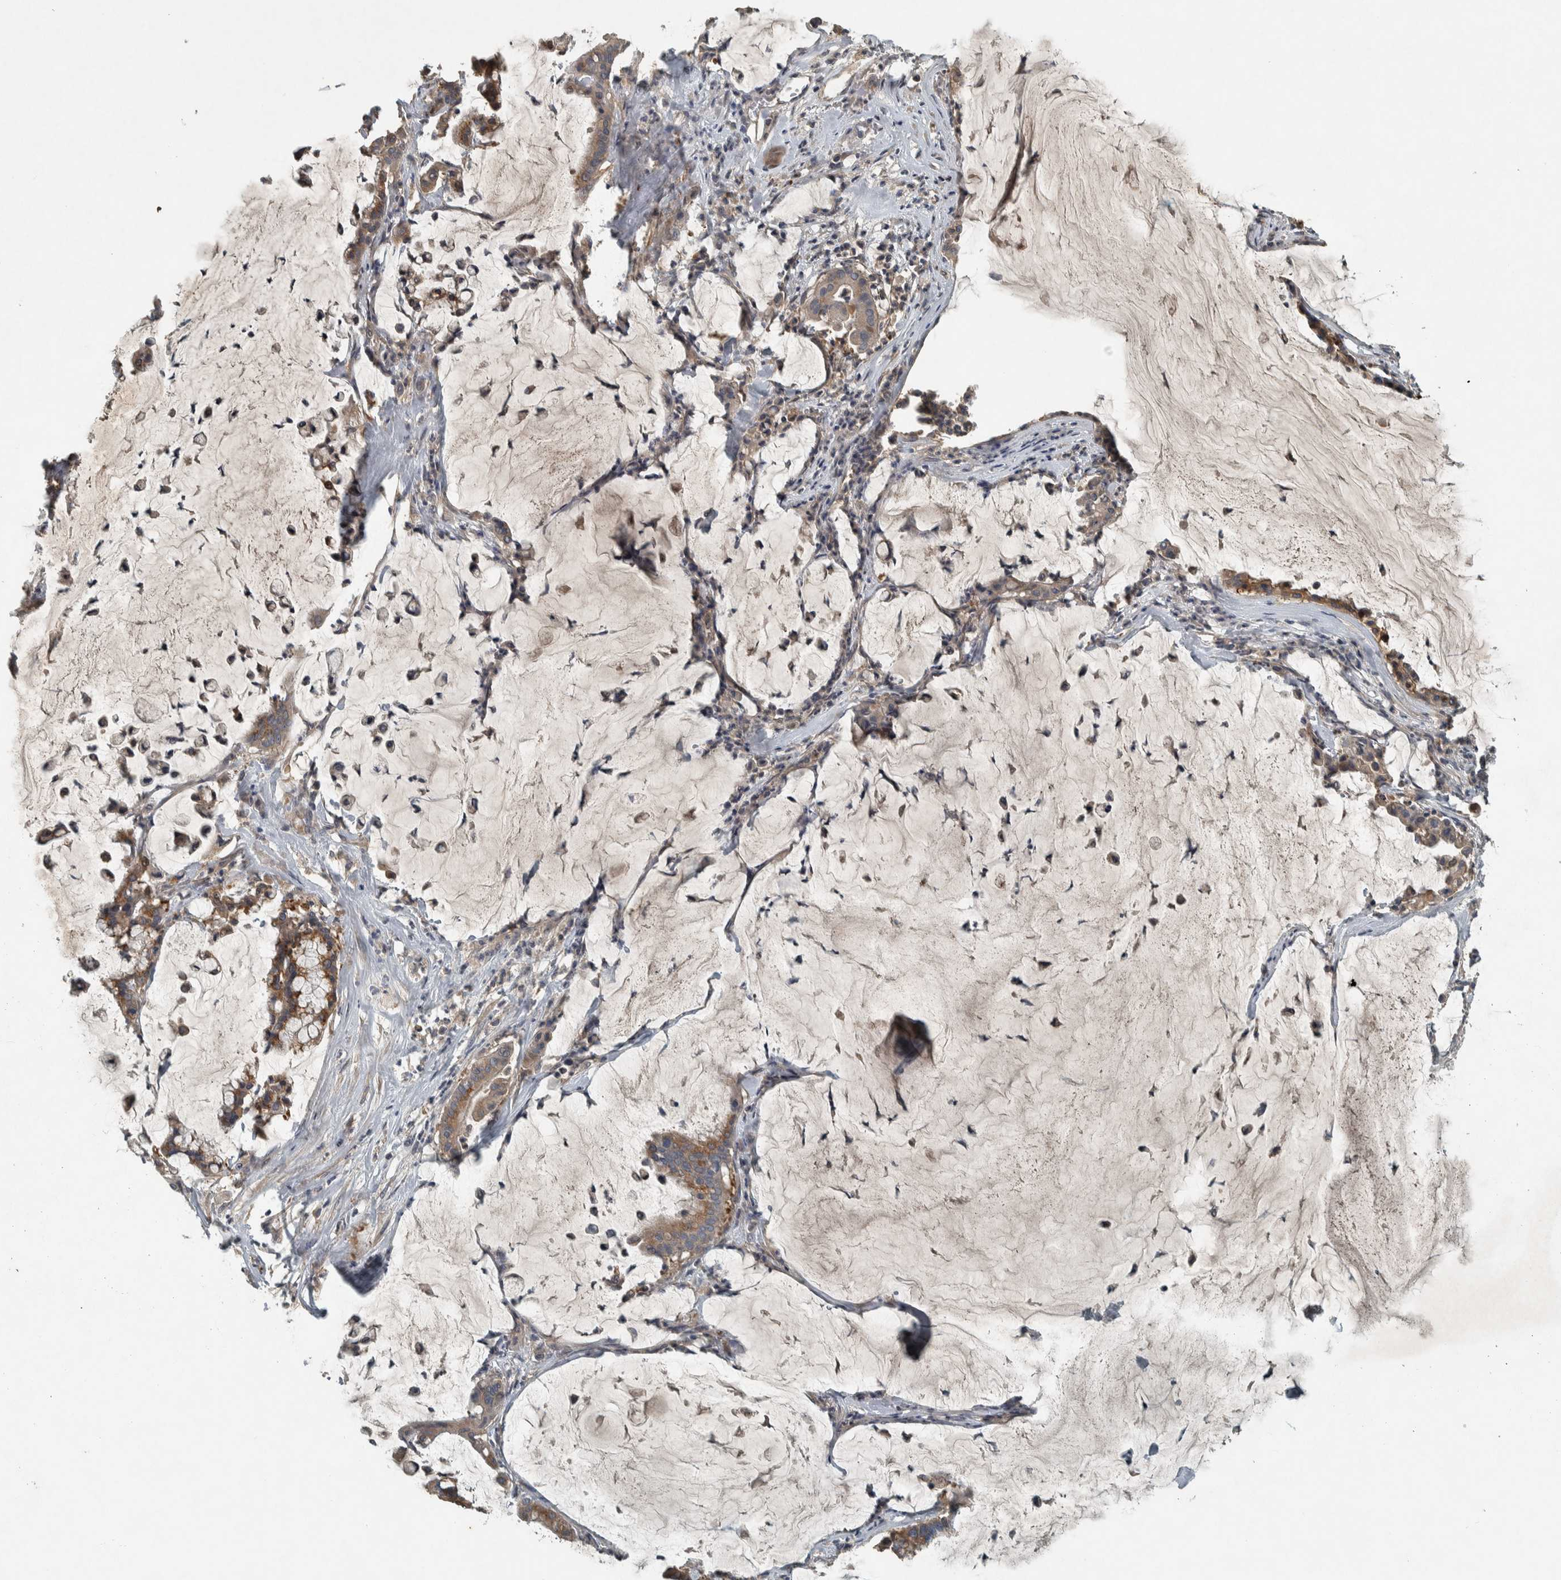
{"staining": {"intensity": "moderate", "quantity": ">75%", "location": "cytoplasmic/membranous"}, "tissue": "pancreatic cancer", "cell_type": "Tumor cells", "image_type": "cancer", "snomed": [{"axis": "morphology", "description": "Adenocarcinoma, NOS"}, {"axis": "topography", "description": "Pancreas"}], "caption": "Protein expression analysis of human pancreatic cancer (adenocarcinoma) reveals moderate cytoplasmic/membranous staining in about >75% of tumor cells.", "gene": "CLCN2", "patient": {"sex": "male", "age": 41}}